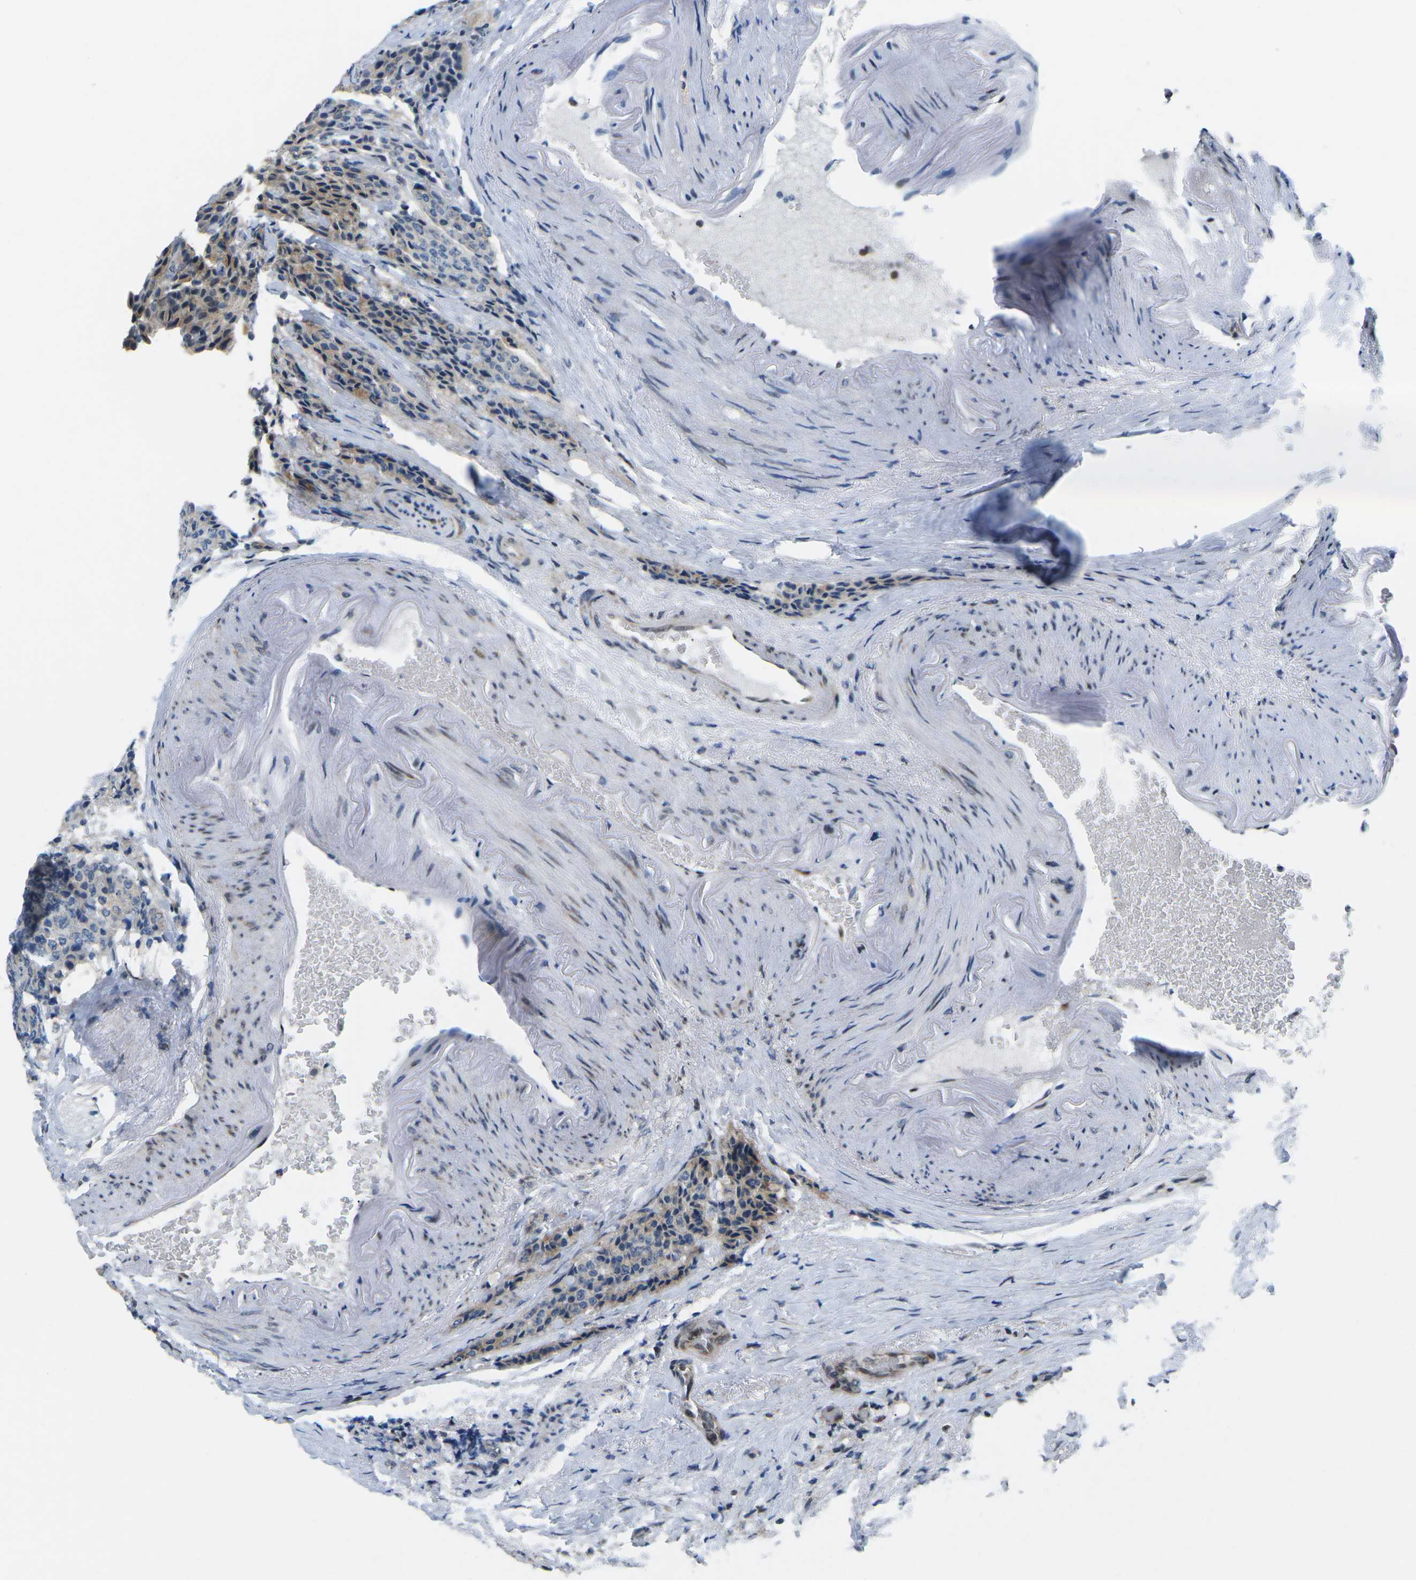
{"staining": {"intensity": "moderate", "quantity": "<25%", "location": "cytoplasmic/membranous,nuclear"}, "tissue": "carcinoid", "cell_type": "Tumor cells", "image_type": "cancer", "snomed": [{"axis": "morphology", "description": "Carcinoid, malignant, NOS"}, {"axis": "topography", "description": "Colon"}], "caption": "Immunohistochemical staining of carcinoid exhibits moderate cytoplasmic/membranous and nuclear protein staining in approximately <25% of tumor cells. The staining was performed using DAB to visualize the protein expression in brown, while the nuclei were stained in blue with hematoxylin (Magnification: 20x).", "gene": "MBNL1", "patient": {"sex": "female", "age": 61}}